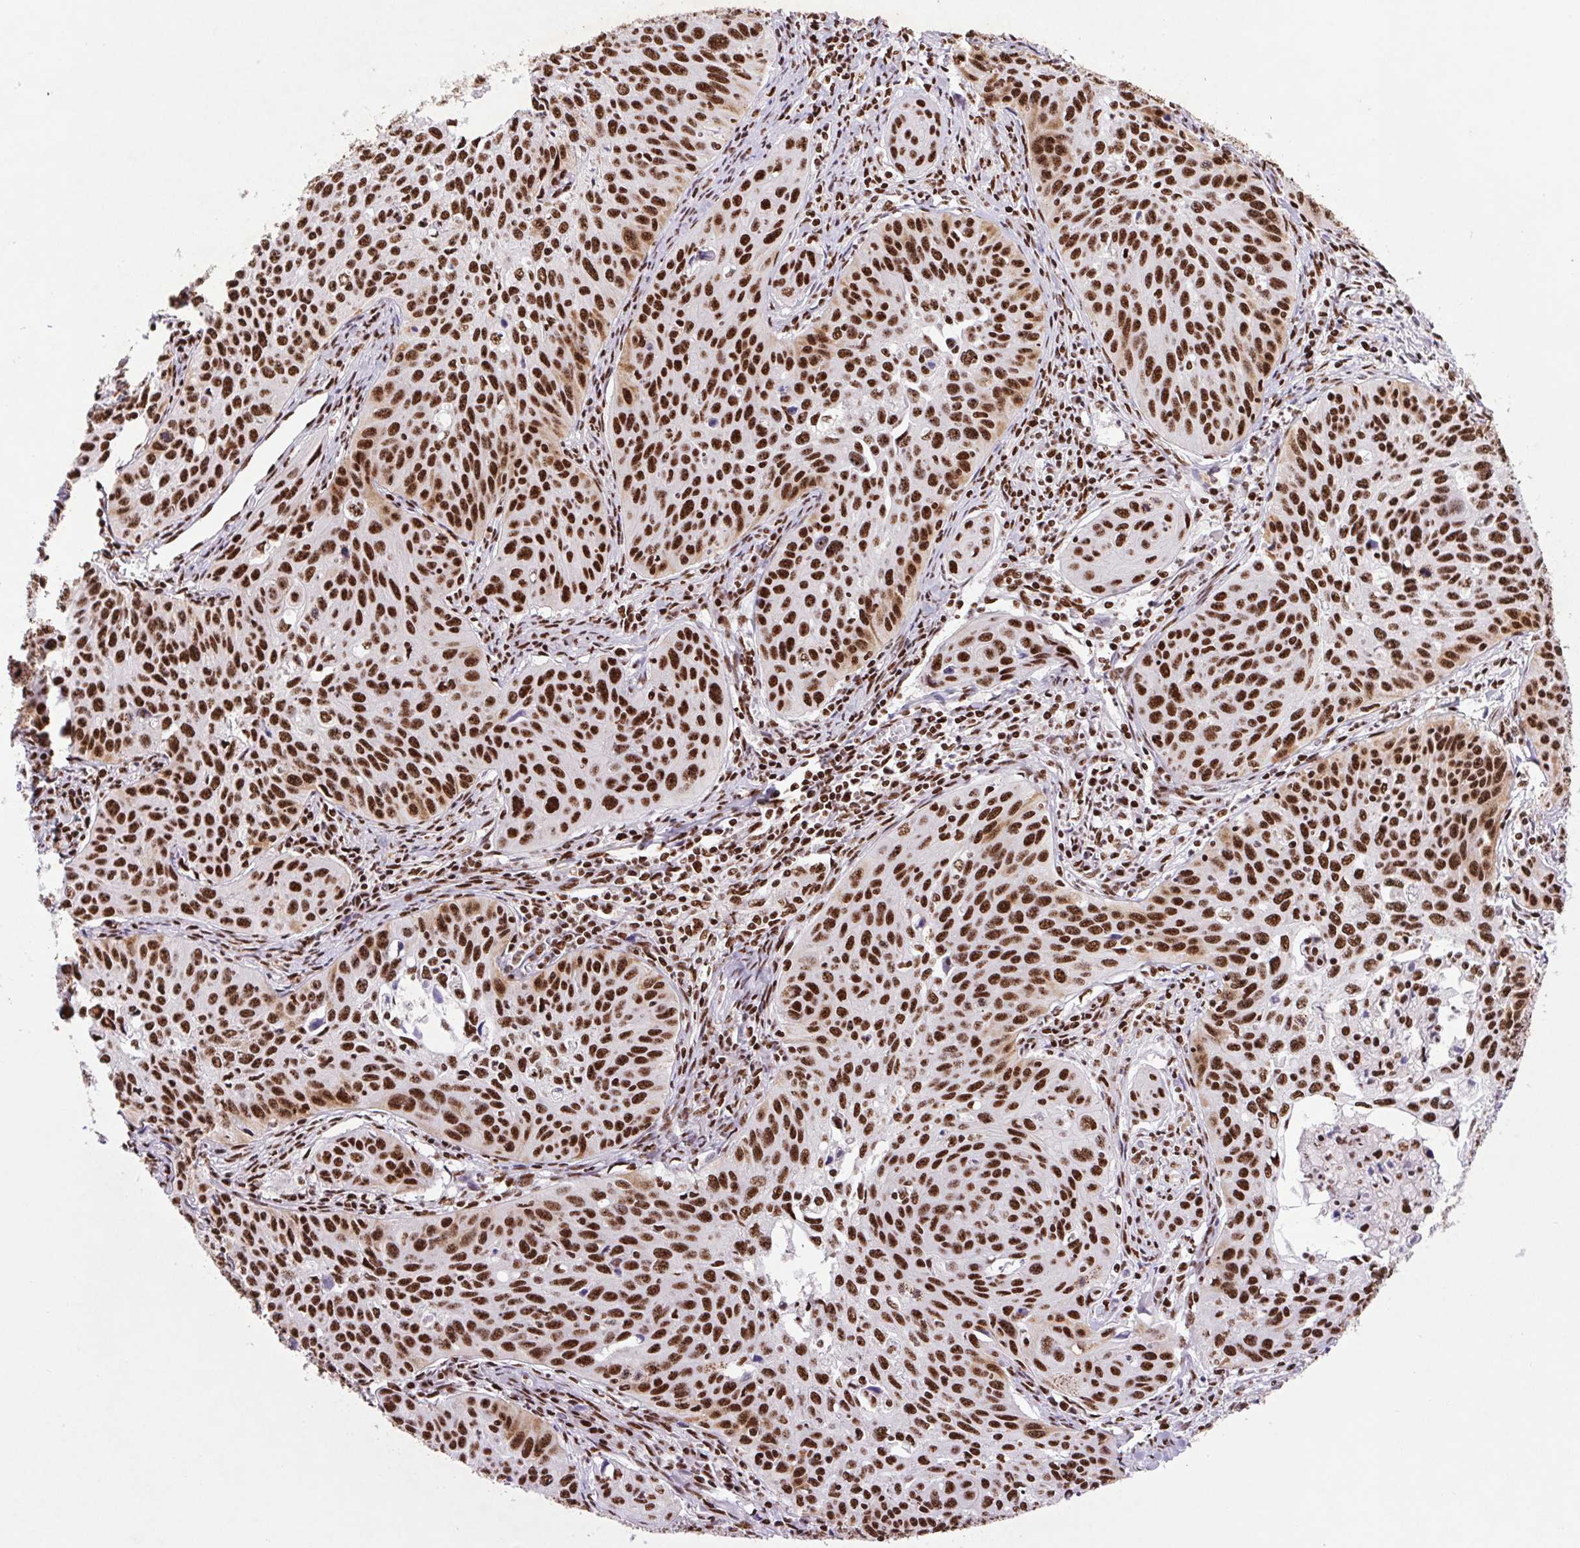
{"staining": {"intensity": "strong", "quantity": ">75%", "location": "nuclear"}, "tissue": "cervical cancer", "cell_type": "Tumor cells", "image_type": "cancer", "snomed": [{"axis": "morphology", "description": "Squamous cell carcinoma, NOS"}, {"axis": "topography", "description": "Cervix"}], "caption": "An immunohistochemistry histopathology image of tumor tissue is shown. Protein staining in brown highlights strong nuclear positivity in cervical cancer within tumor cells.", "gene": "LDLRAD4", "patient": {"sex": "female", "age": 31}}